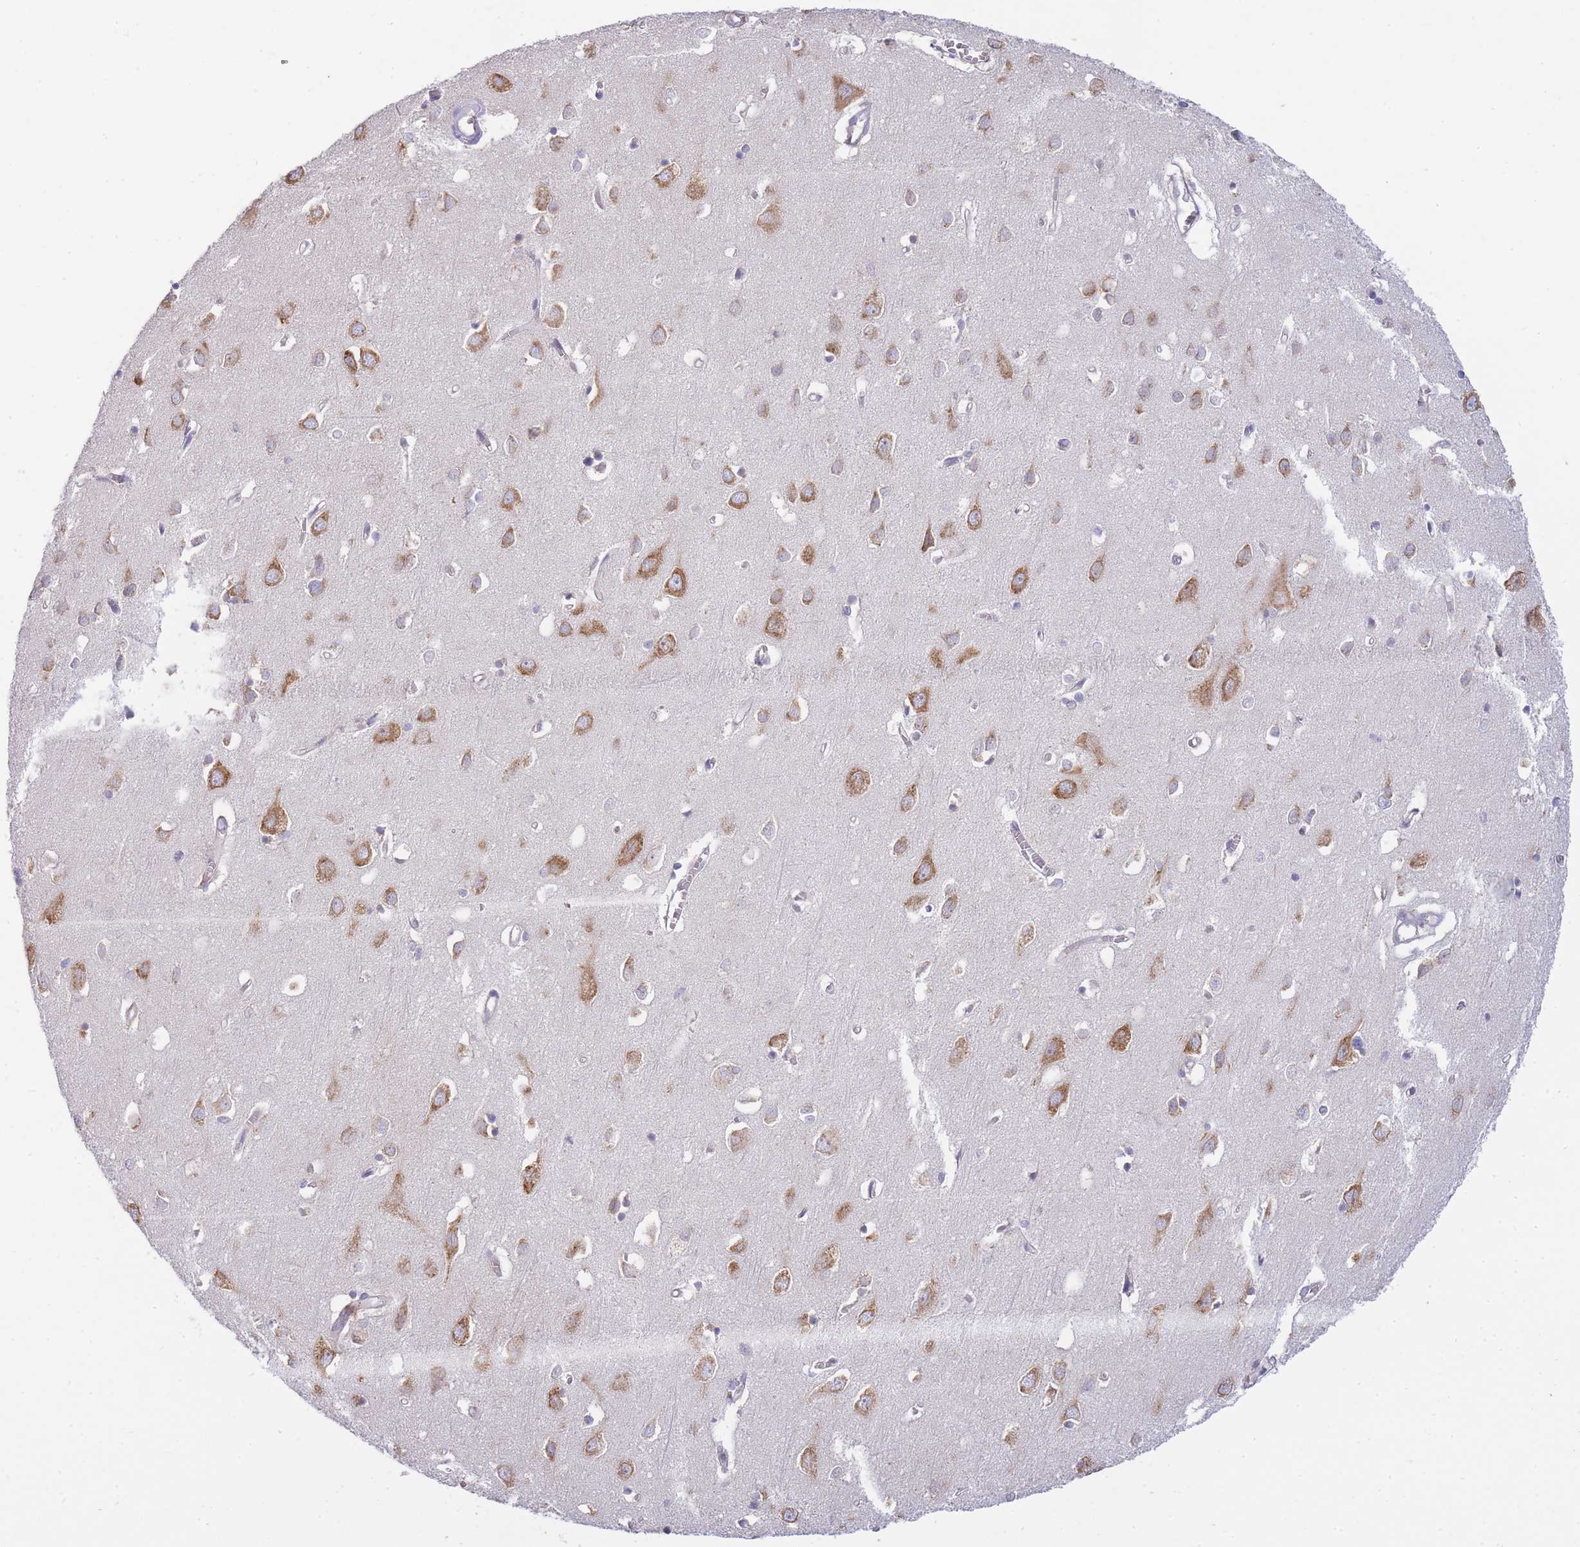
{"staining": {"intensity": "negative", "quantity": "none", "location": "none"}, "tissue": "cerebral cortex", "cell_type": "Endothelial cells", "image_type": "normal", "snomed": [{"axis": "morphology", "description": "Normal tissue, NOS"}, {"axis": "topography", "description": "Cerebral cortex"}], "caption": "Endothelial cells are negative for brown protein staining in benign cerebral cortex. Brightfield microscopy of immunohistochemistry (IHC) stained with DAB (3,3'-diaminobenzidine) (brown) and hematoxylin (blue), captured at high magnification.", "gene": "COPG1", "patient": {"sex": "female", "age": 64}}